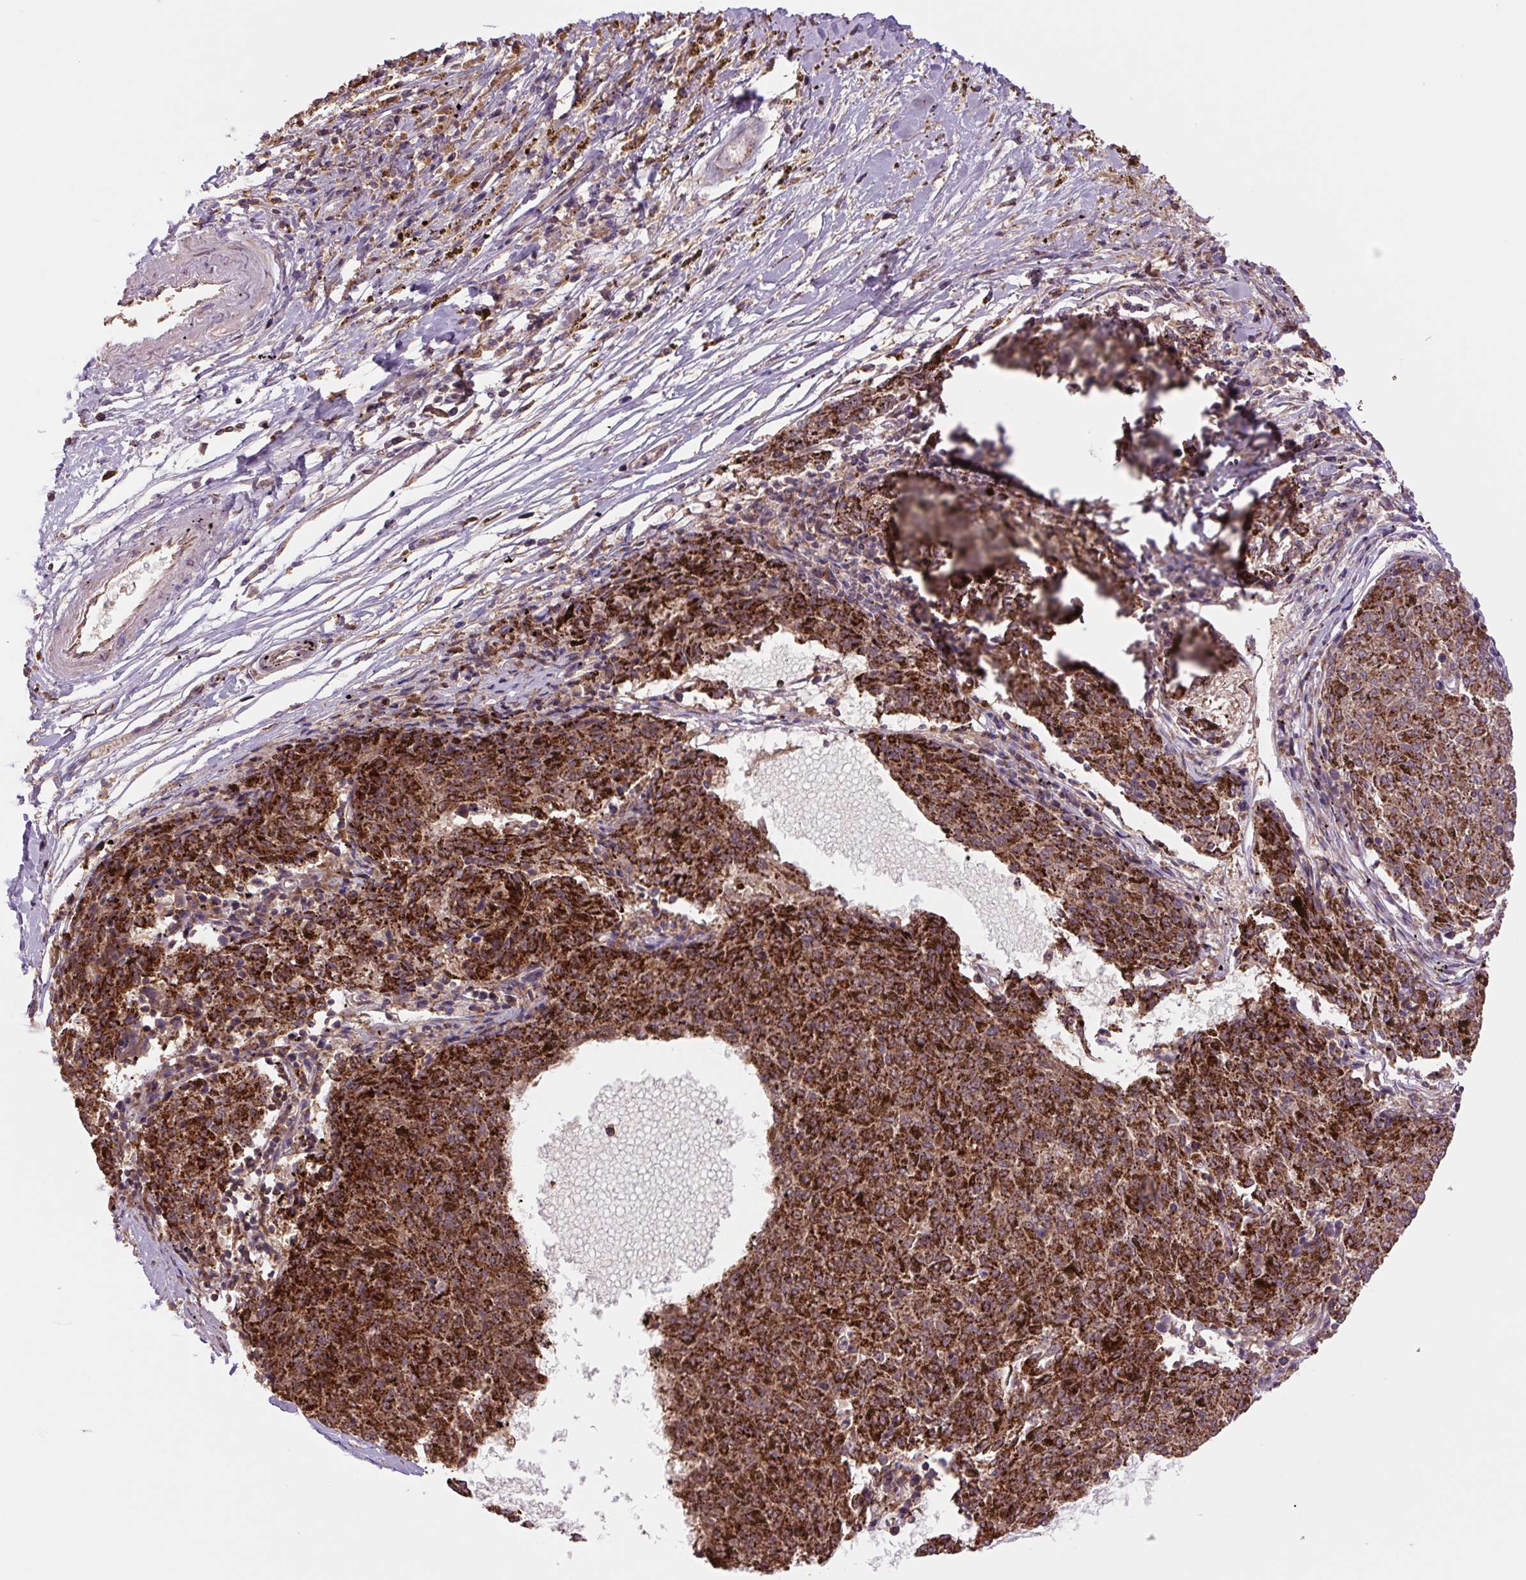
{"staining": {"intensity": "strong", "quantity": ">75%", "location": "cytoplasmic/membranous"}, "tissue": "melanoma", "cell_type": "Tumor cells", "image_type": "cancer", "snomed": [{"axis": "morphology", "description": "Malignant melanoma, NOS"}, {"axis": "topography", "description": "Skin"}], "caption": "Approximately >75% of tumor cells in melanoma show strong cytoplasmic/membranous protein staining as visualized by brown immunohistochemical staining.", "gene": "TMEM160", "patient": {"sex": "female", "age": 72}}